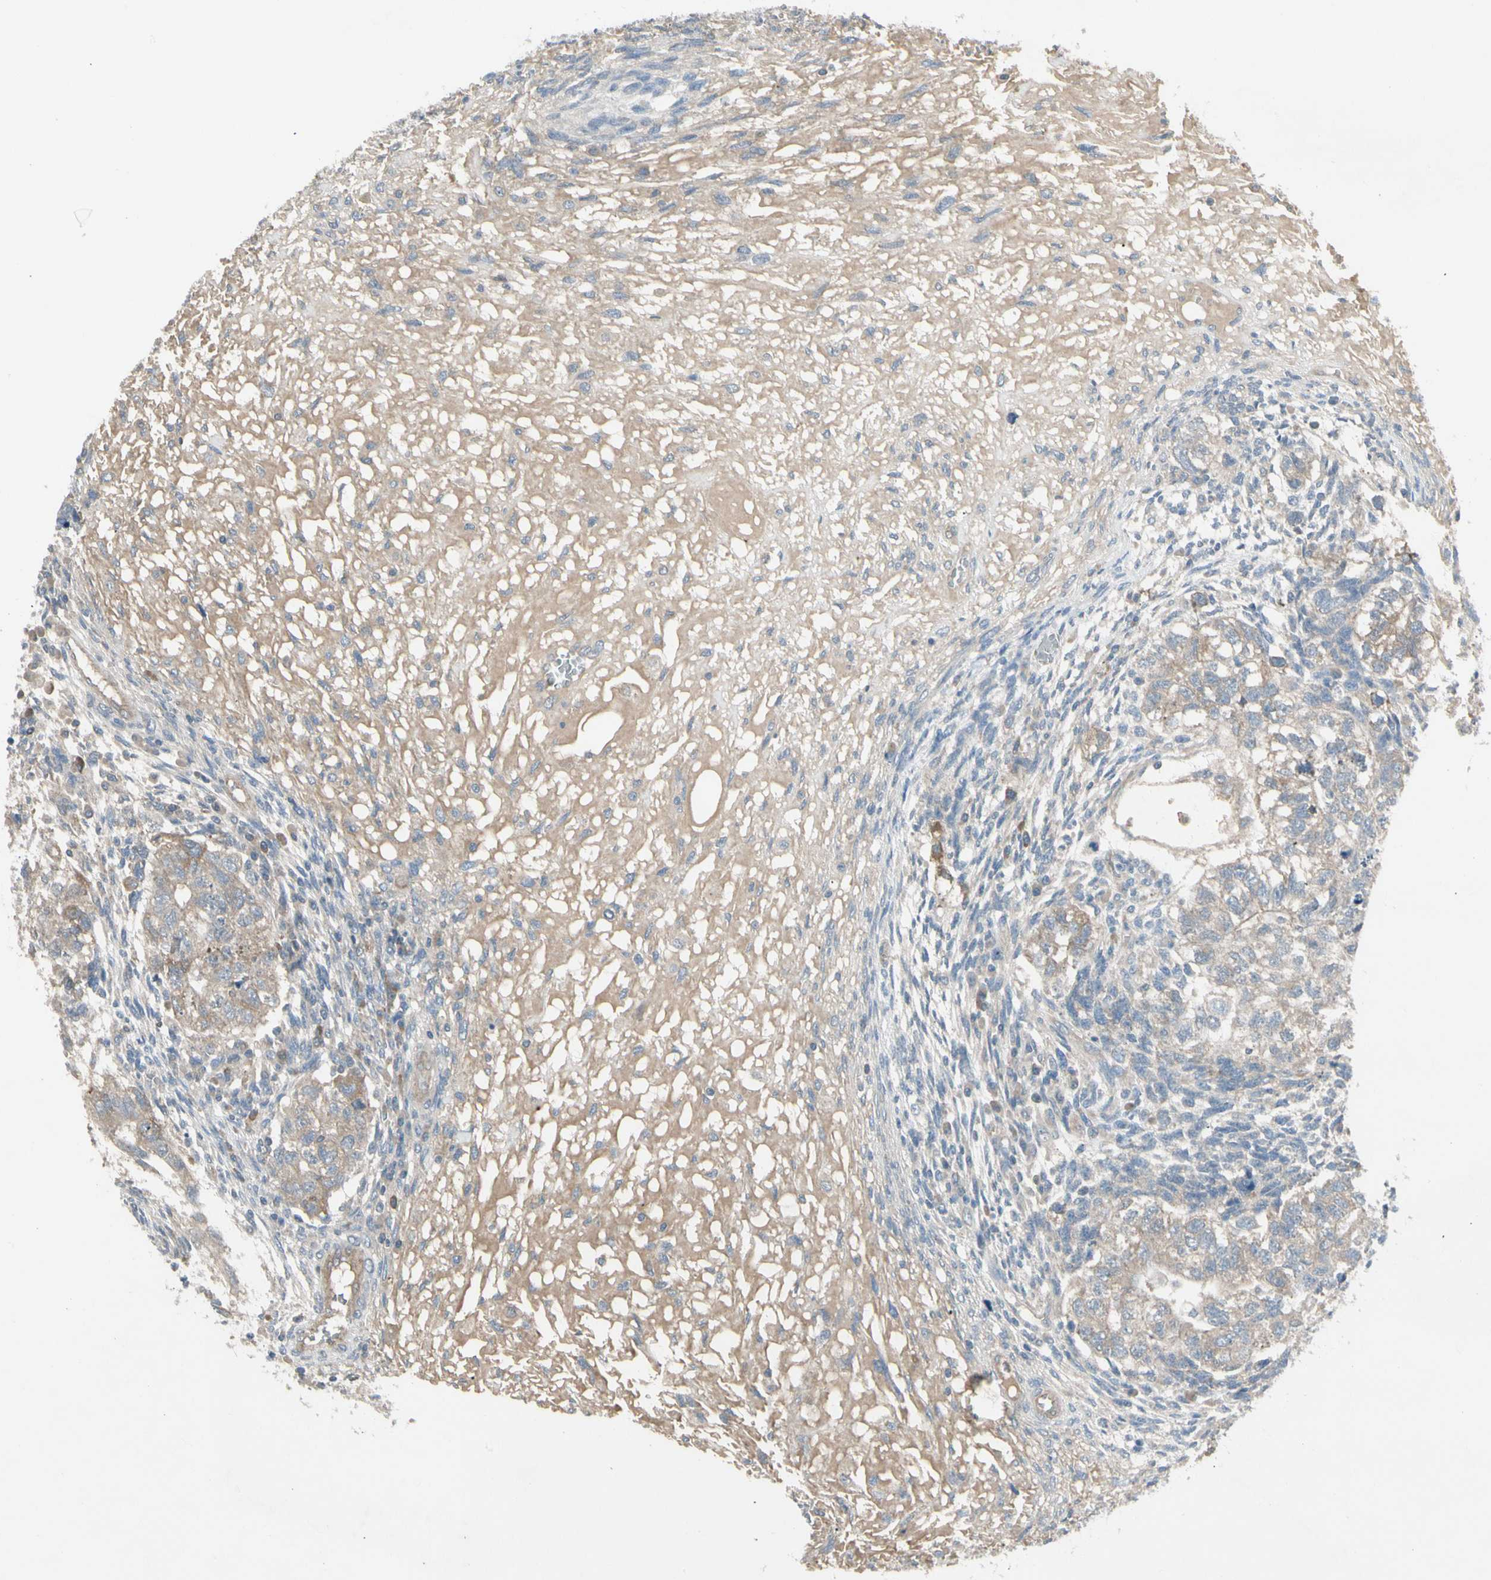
{"staining": {"intensity": "weak", "quantity": ">75%", "location": "cytoplasmic/membranous"}, "tissue": "testis cancer", "cell_type": "Tumor cells", "image_type": "cancer", "snomed": [{"axis": "morphology", "description": "Normal tissue, NOS"}, {"axis": "morphology", "description": "Carcinoma, Embryonal, NOS"}, {"axis": "topography", "description": "Testis"}], "caption": "Embryonal carcinoma (testis) tissue demonstrates weak cytoplasmic/membranous staining in about >75% of tumor cells", "gene": "PANK2", "patient": {"sex": "male", "age": 36}}